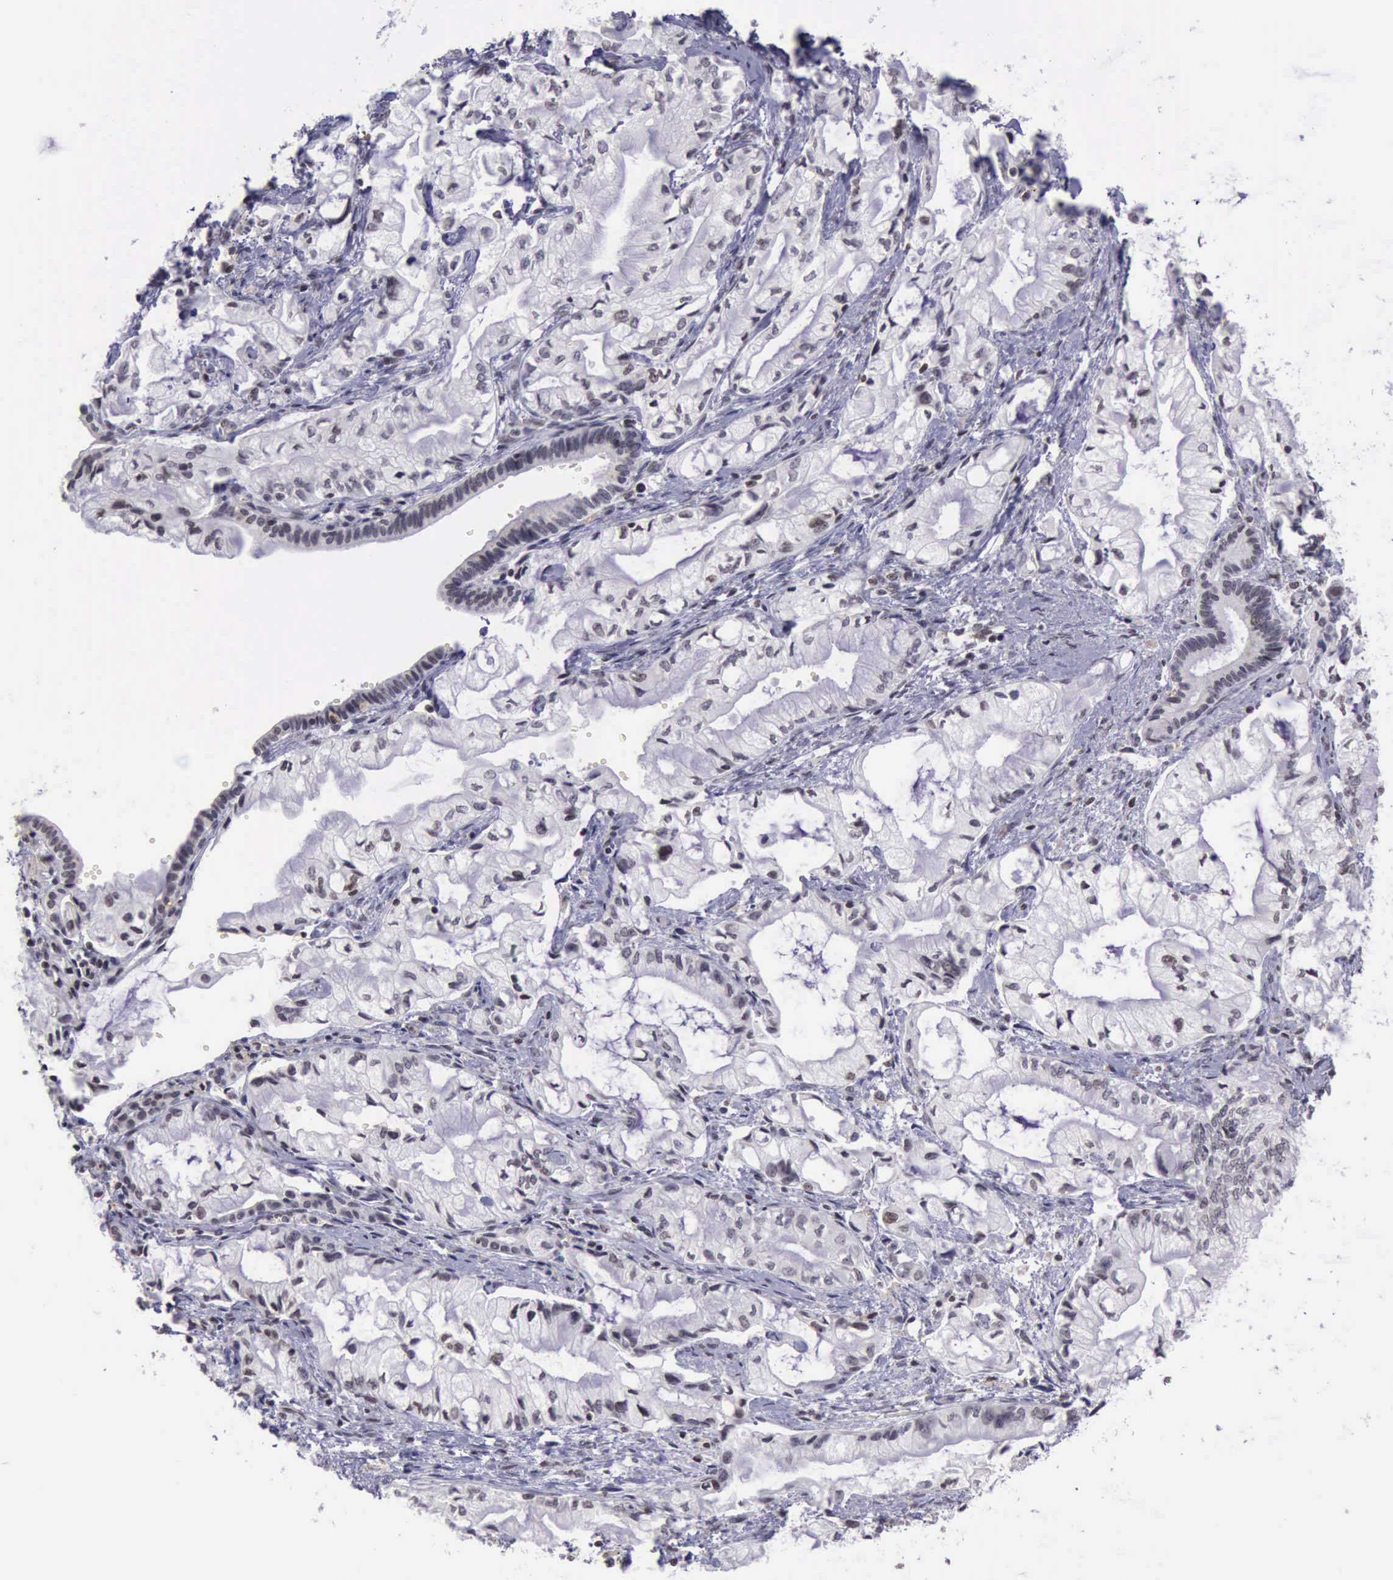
{"staining": {"intensity": "weak", "quantity": "25%-75%", "location": "nuclear"}, "tissue": "pancreatic cancer", "cell_type": "Tumor cells", "image_type": "cancer", "snomed": [{"axis": "morphology", "description": "Adenocarcinoma, NOS"}, {"axis": "topography", "description": "Pancreas"}], "caption": "Tumor cells exhibit low levels of weak nuclear staining in about 25%-75% of cells in adenocarcinoma (pancreatic).", "gene": "YY1", "patient": {"sex": "male", "age": 79}}